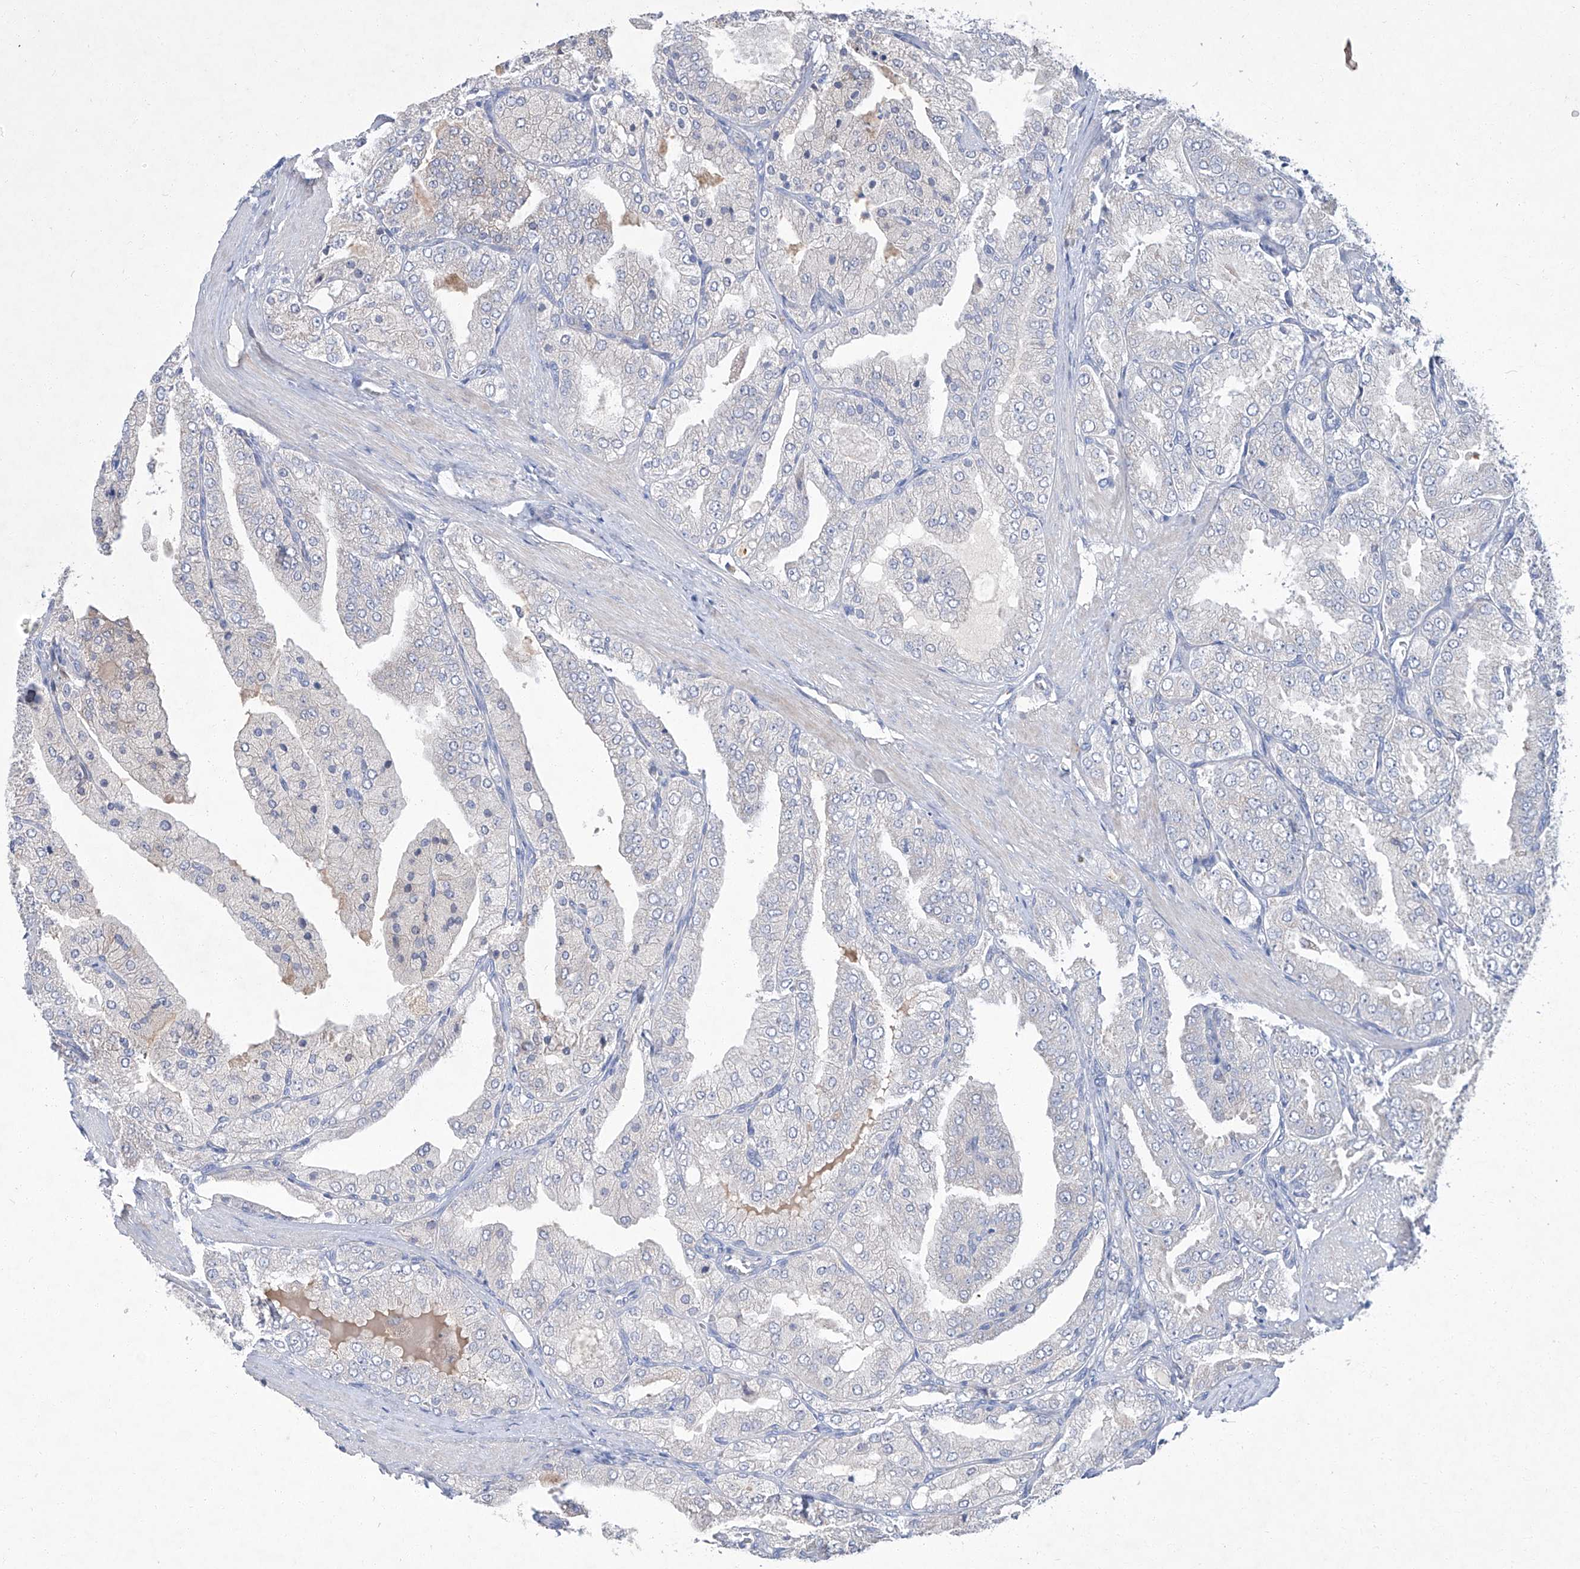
{"staining": {"intensity": "negative", "quantity": "none", "location": "none"}, "tissue": "prostate cancer", "cell_type": "Tumor cells", "image_type": "cancer", "snomed": [{"axis": "morphology", "description": "Adenocarcinoma, High grade"}, {"axis": "topography", "description": "Prostate"}], "caption": "There is no significant expression in tumor cells of prostate cancer (adenocarcinoma (high-grade)). (DAB (3,3'-diaminobenzidine) immunohistochemistry (IHC), high magnification).", "gene": "SBK2", "patient": {"sex": "male", "age": 50}}